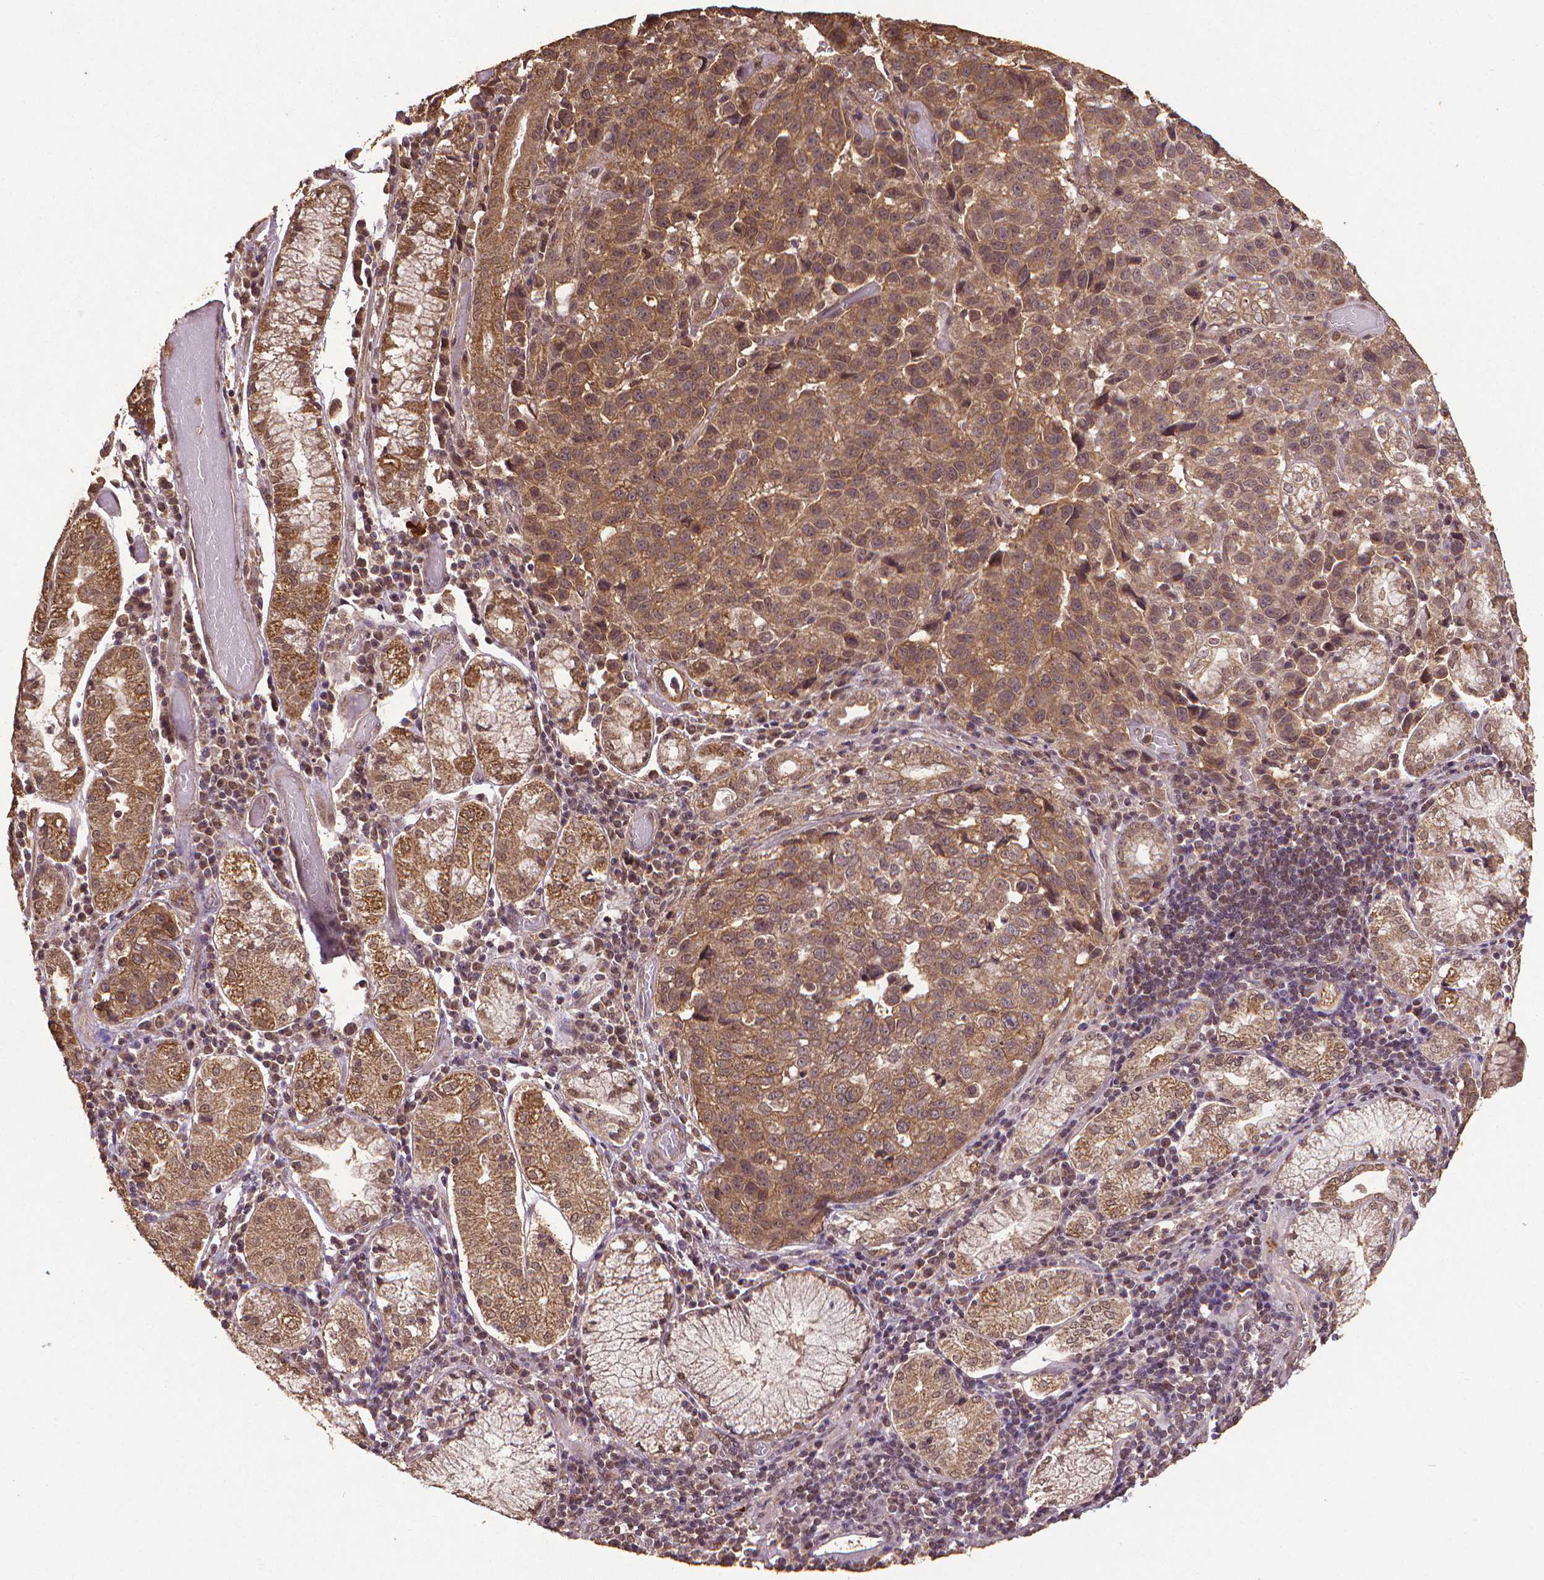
{"staining": {"intensity": "moderate", "quantity": ">75%", "location": "cytoplasmic/membranous,nuclear"}, "tissue": "stomach cancer", "cell_type": "Tumor cells", "image_type": "cancer", "snomed": [{"axis": "morphology", "description": "Adenocarcinoma, NOS"}, {"axis": "topography", "description": "Stomach"}], "caption": "The histopathology image shows a brown stain indicating the presence of a protein in the cytoplasmic/membranous and nuclear of tumor cells in stomach cancer. The protein of interest is stained brown, and the nuclei are stained in blue (DAB (3,3'-diaminobenzidine) IHC with brightfield microscopy, high magnification).", "gene": "DCAF1", "patient": {"sex": "male", "age": 93}}